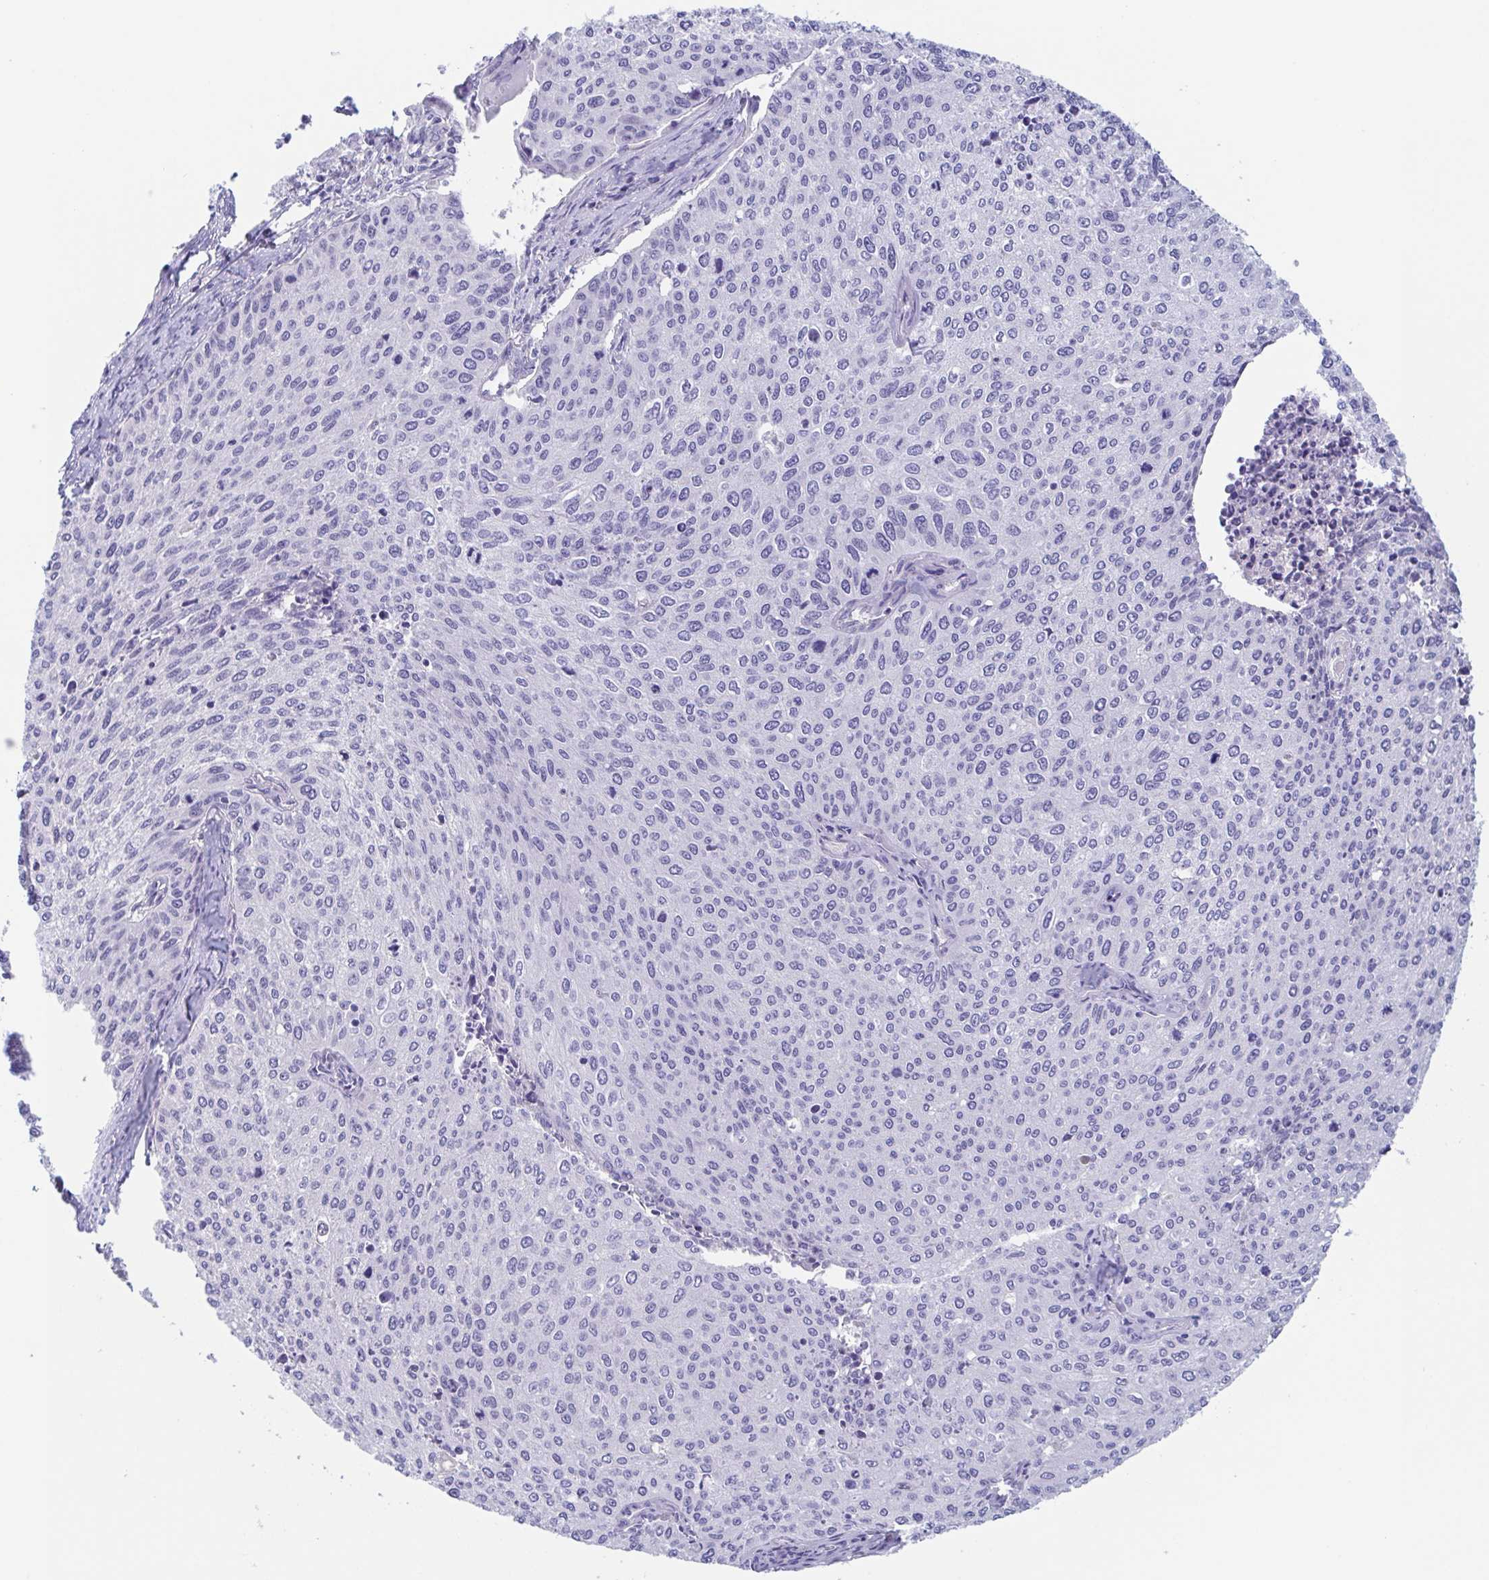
{"staining": {"intensity": "negative", "quantity": "none", "location": "none"}, "tissue": "cervical cancer", "cell_type": "Tumor cells", "image_type": "cancer", "snomed": [{"axis": "morphology", "description": "Squamous cell carcinoma, NOS"}, {"axis": "topography", "description": "Cervix"}], "caption": "This is an immunohistochemistry photomicrograph of cervical cancer (squamous cell carcinoma). There is no positivity in tumor cells.", "gene": "TREH", "patient": {"sex": "female", "age": 38}}